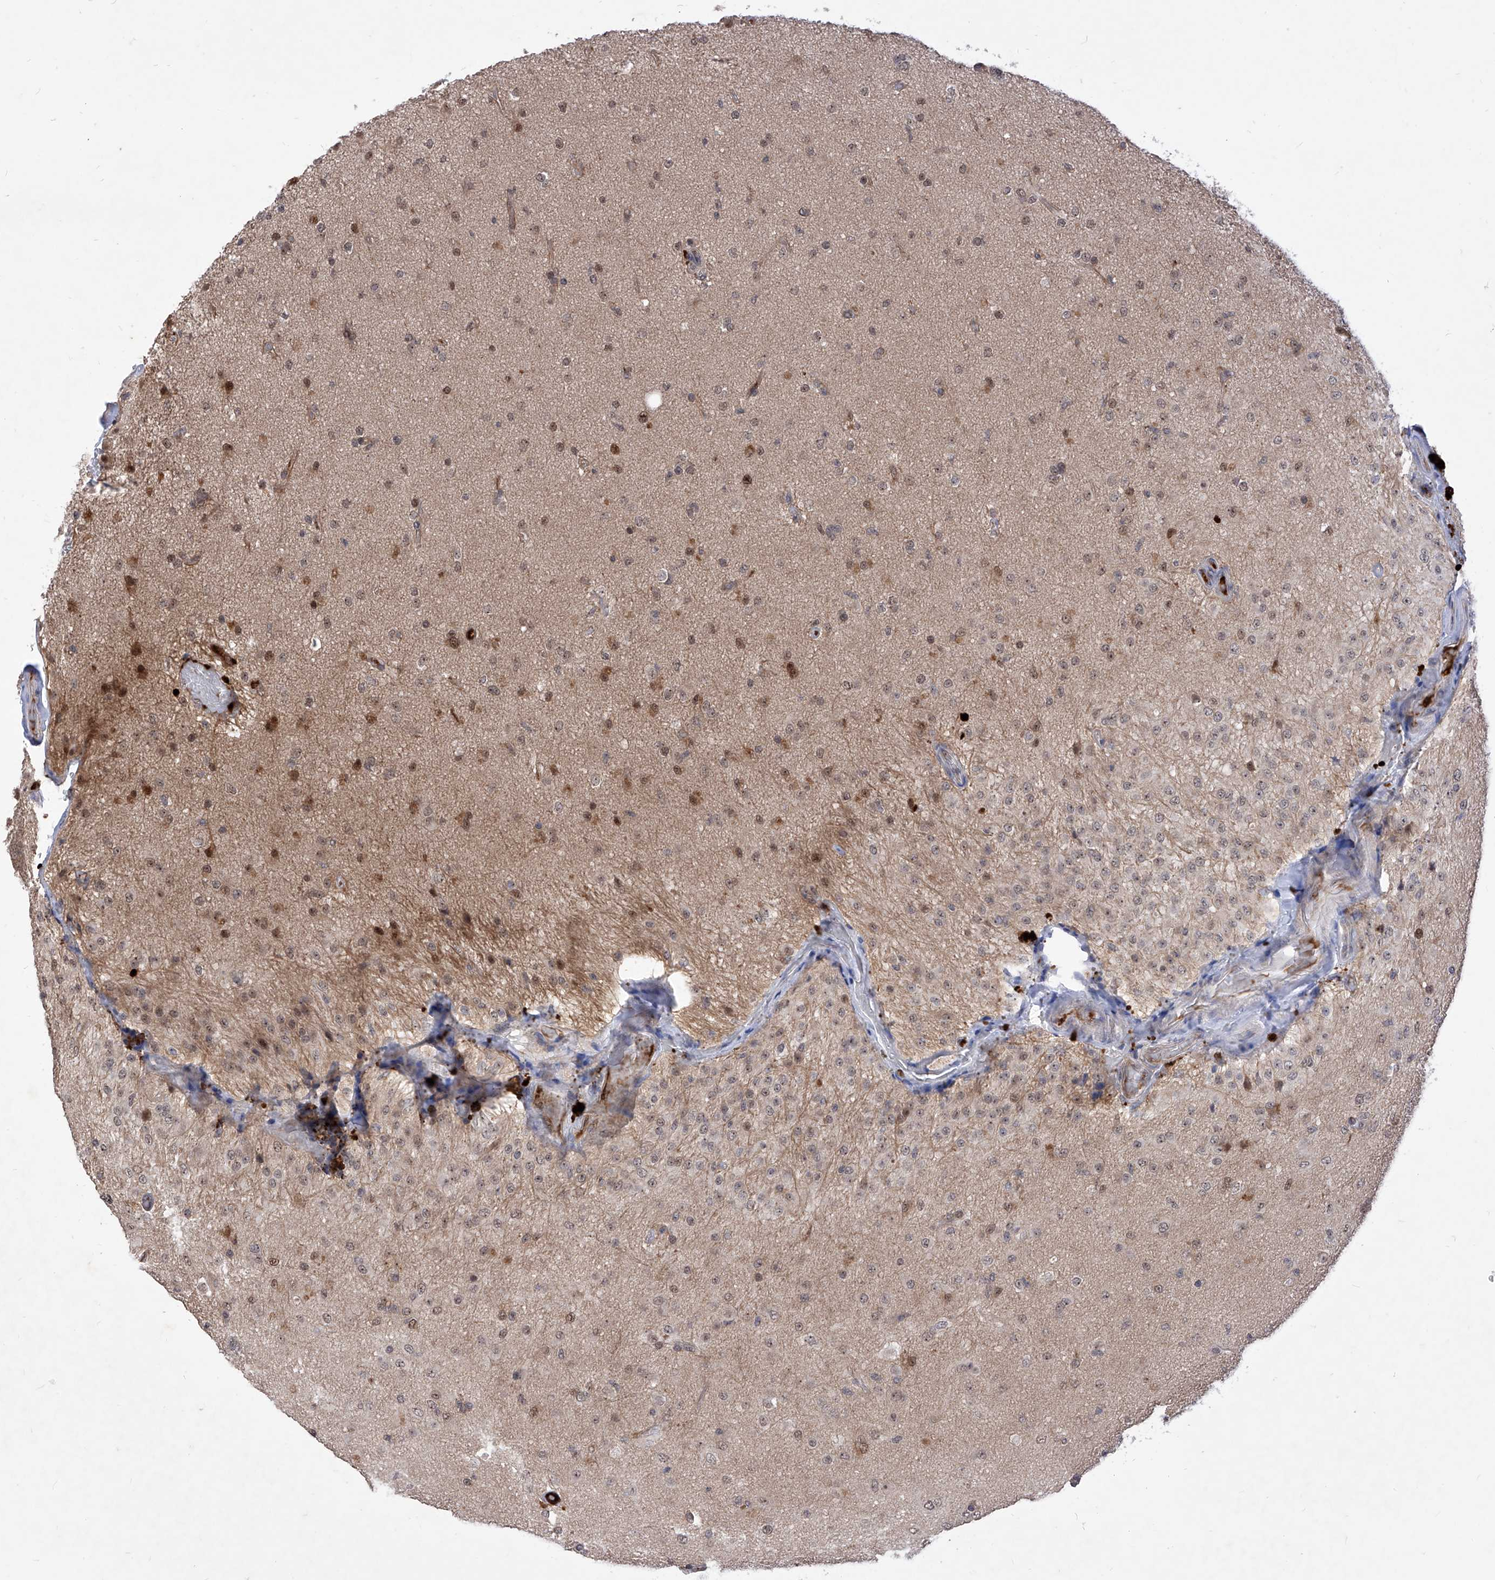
{"staining": {"intensity": "moderate", "quantity": "<25%", "location": "nuclear"}, "tissue": "glioma", "cell_type": "Tumor cells", "image_type": "cancer", "snomed": [{"axis": "morphology", "description": "Glioma, malignant, Low grade"}, {"axis": "topography", "description": "Brain"}], "caption": "Protein expression analysis of human malignant glioma (low-grade) reveals moderate nuclear positivity in approximately <25% of tumor cells.", "gene": "LGR4", "patient": {"sex": "male", "age": 65}}